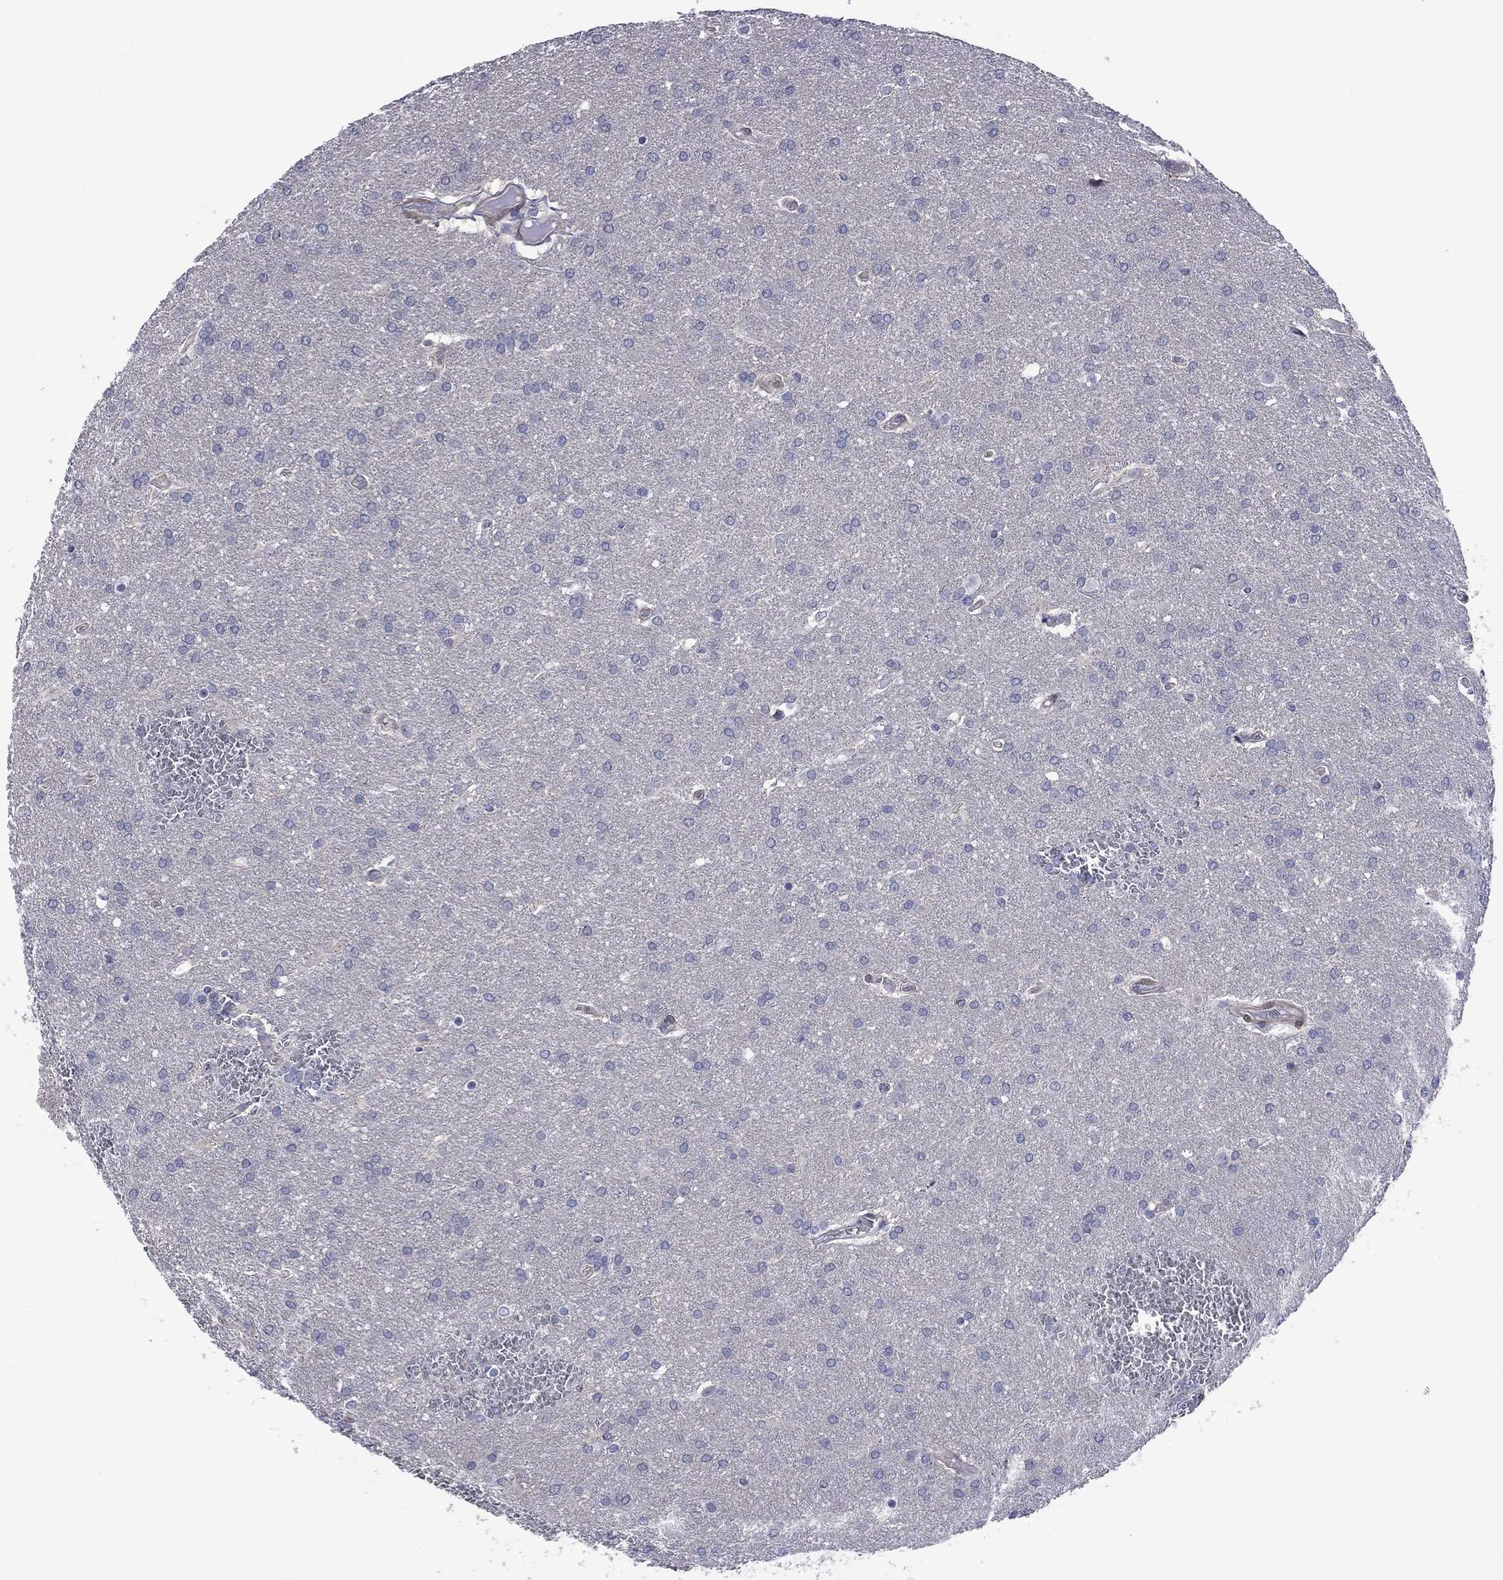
{"staining": {"intensity": "negative", "quantity": "none", "location": "none"}, "tissue": "glioma", "cell_type": "Tumor cells", "image_type": "cancer", "snomed": [{"axis": "morphology", "description": "Glioma, malignant, Low grade"}, {"axis": "topography", "description": "Brain"}], "caption": "Immunohistochemical staining of human malignant glioma (low-grade) demonstrates no significant expression in tumor cells. The staining is performed using DAB brown chromogen with nuclei counter-stained in using hematoxylin.", "gene": "POU5F2", "patient": {"sex": "female", "age": 32}}